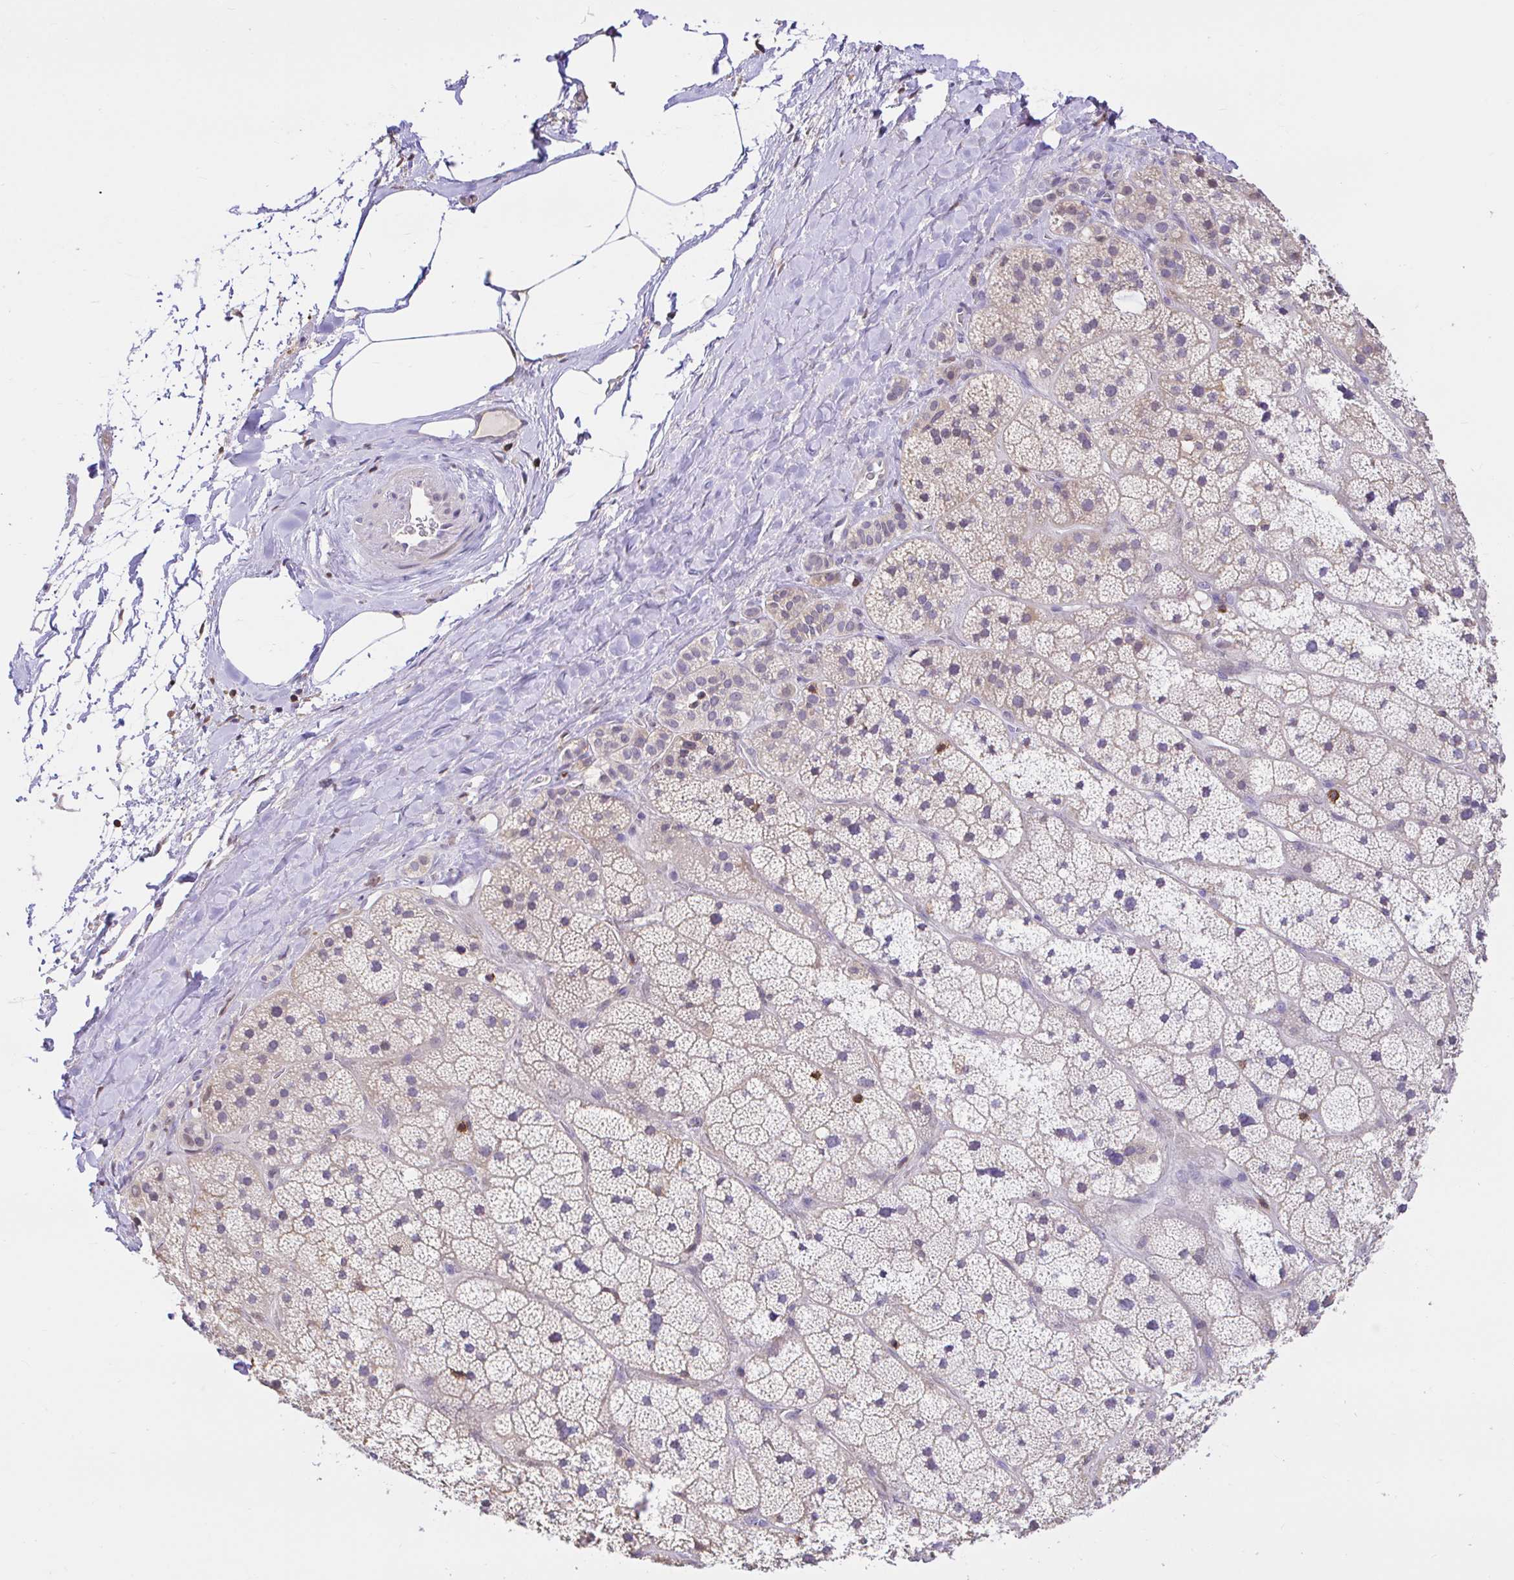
{"staining": {"intensity": "weak", "quantity": "25%-75%", "location": "cytoplasmic/membranous"}, "tissue": "adrenal gland", "cell_type": "Glandular cells", "image_type": "normal", "snomed": [{"axis": "morphology", "description": "Normal tissue, NOS"}, {"axis": "topography", "description": "Adrenal gland"}], "caption": "This histopathology image shows IHC staining of benign adrenal gland, with low weak cytoplasmic/membranous expression in approximately 25%-75% of glandular cells.", "gene": "SKAP1", "patient": {"sex": "male", "age": 57}}